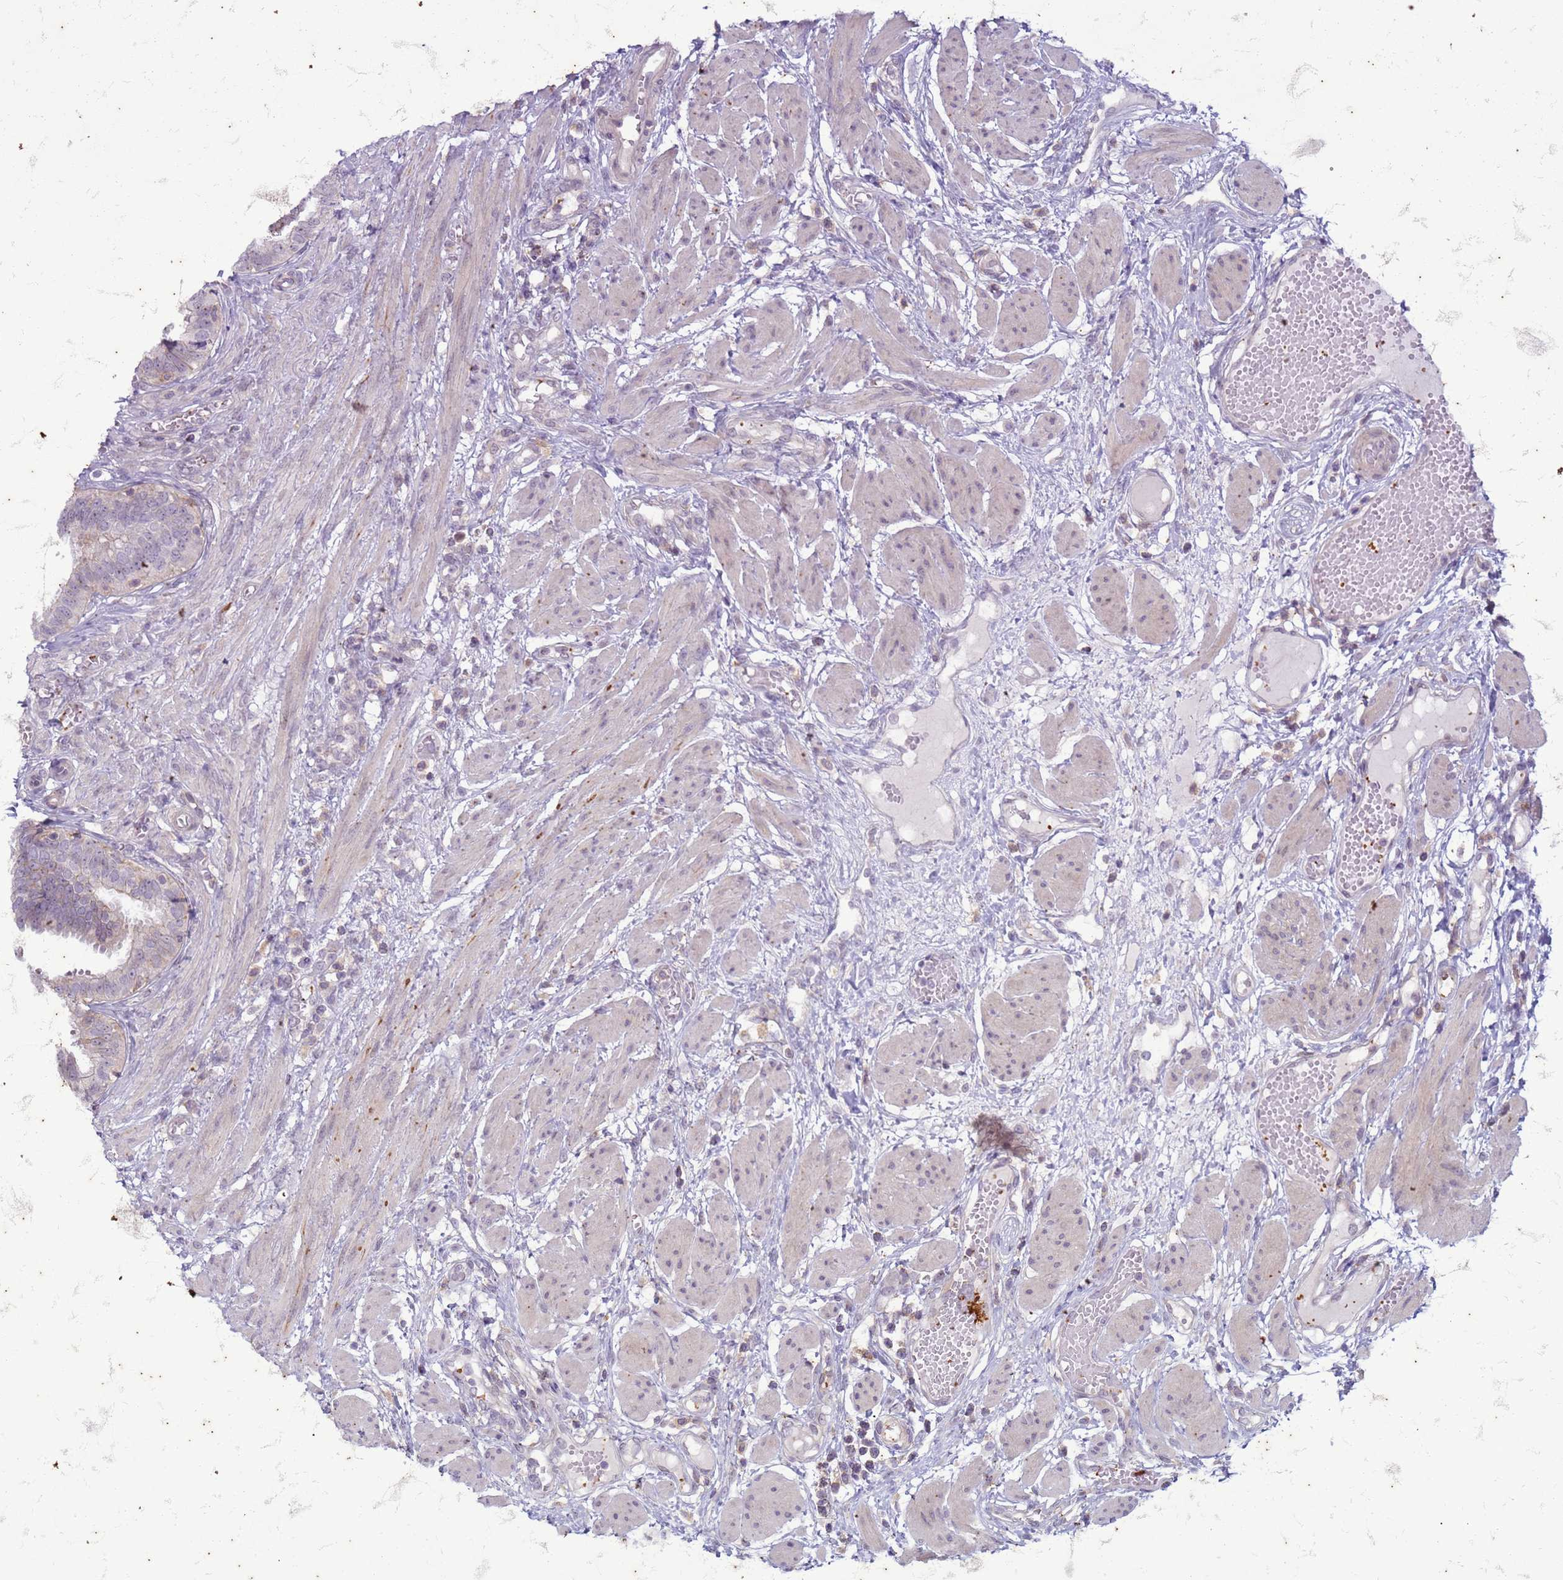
{"staining": {"intensity": "weak", "quantity": "<25%", "location": "cytoplasmic/membranous"}, "tissue": "fallopian tube", "cell_type": "Glandular cells", "image_type": "normal", "snomed": [{"axis": "morphology", "description": "Normal tissue, NOS"}, {"axis": "topography", "description": "Fallopian tube"}], "caption": "Immunohistochemistry micrograph of unremarkable fallopian tube stained for a protein (brown), which displays no staining in glandular cells. (Stains: DAB IHC with hematoxylin counter stain, Microscopy: brightfield microscopy at high magnification).", "gene": "SLC15A3", "patient": {"sex": "female", "age": 37}}